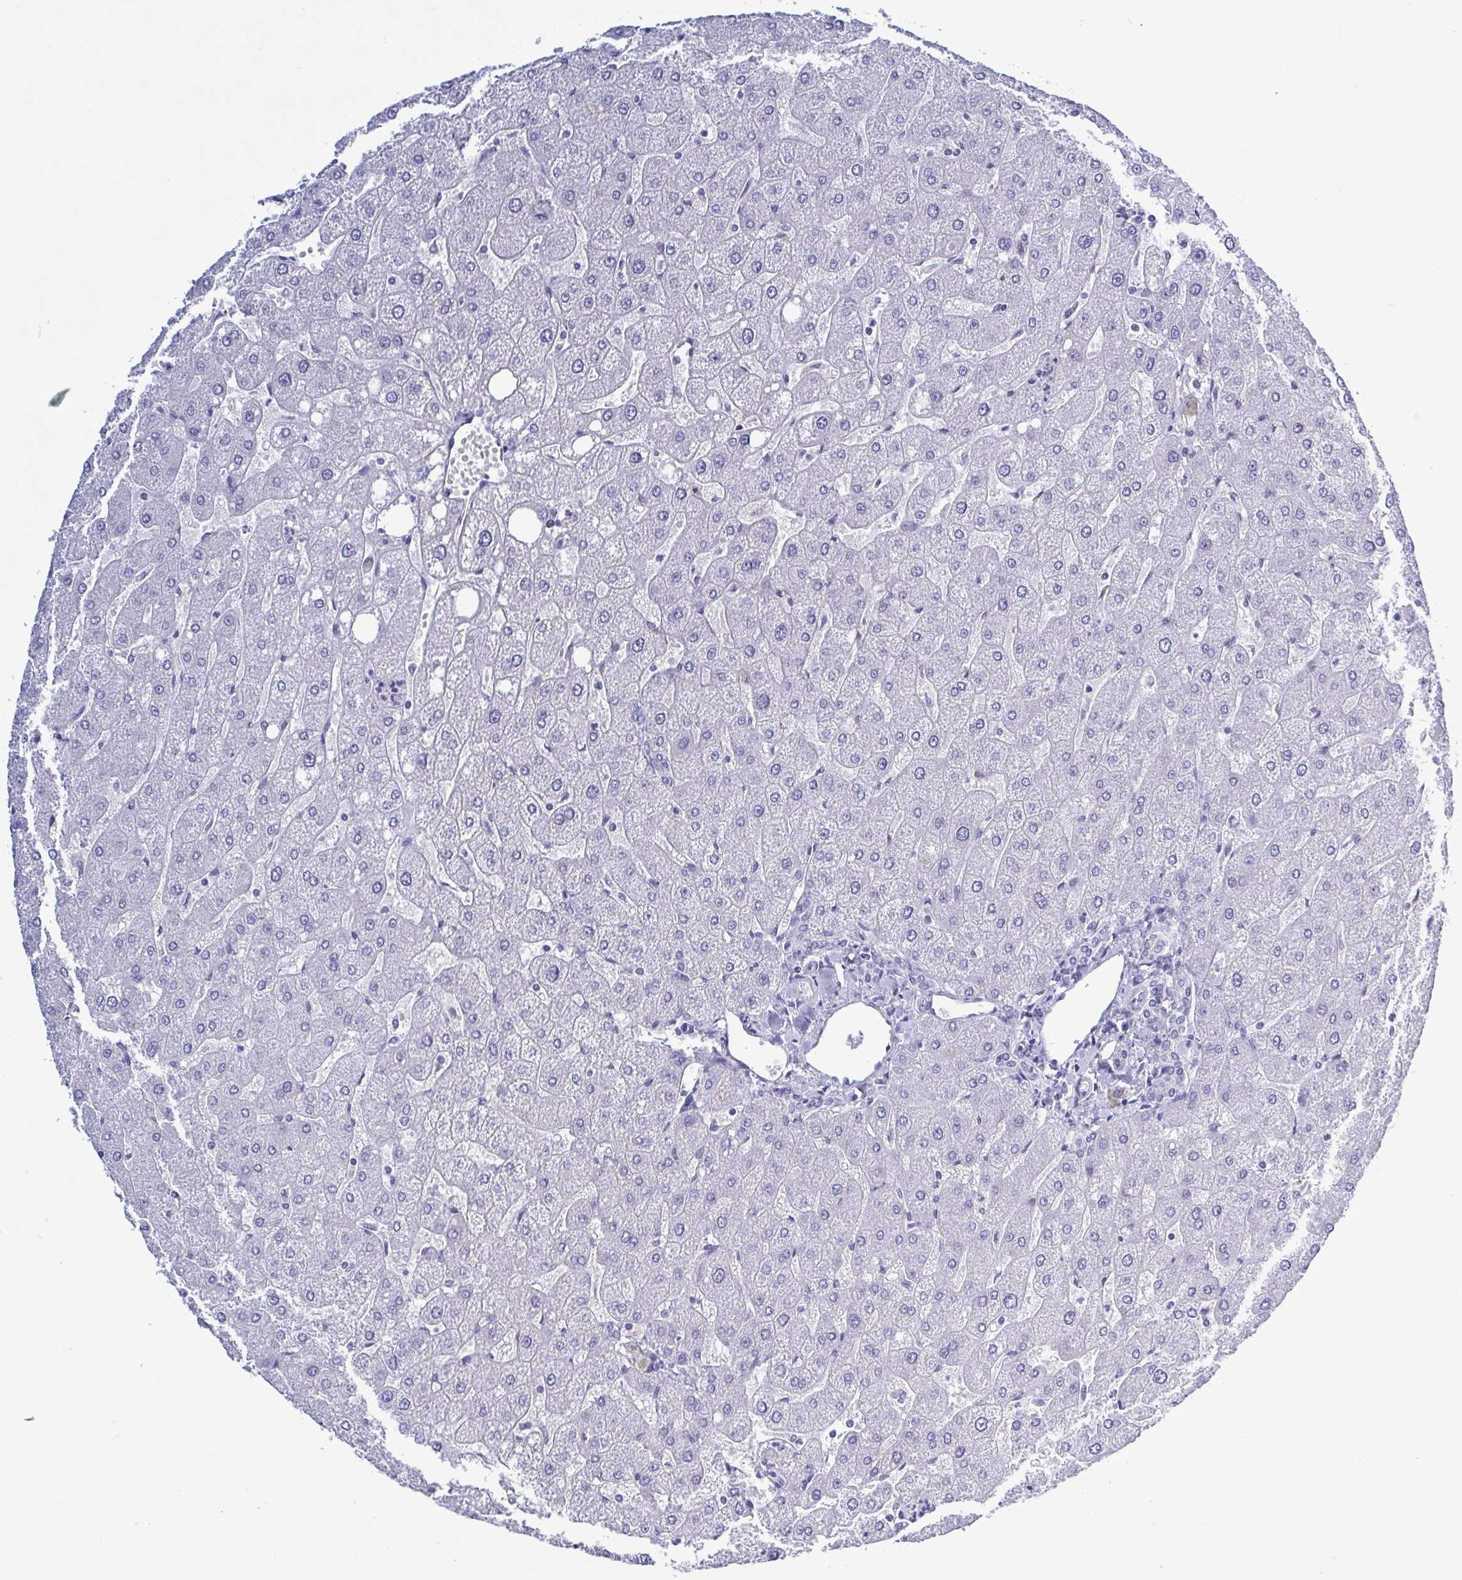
{"staining": {"intensity": "negative", "quantity": "none", "location": "none"}, "tissue": "liver", "cell_type": "Cholangiocytes", "image_type": "normal", "snomed": [{"axis": "morphology", "description": "Normal tissue, NOS"}, {"axis": "topography", "description": "Liver"}], "caption": "A high-resolution image shows IHC staining of benign liver, which shows no significant expression in cholangiocytes. (IHC, brightfield microscopy, high magnification).", "gene": "TEX12", "patient": {"sex": "male", "age": 67}}